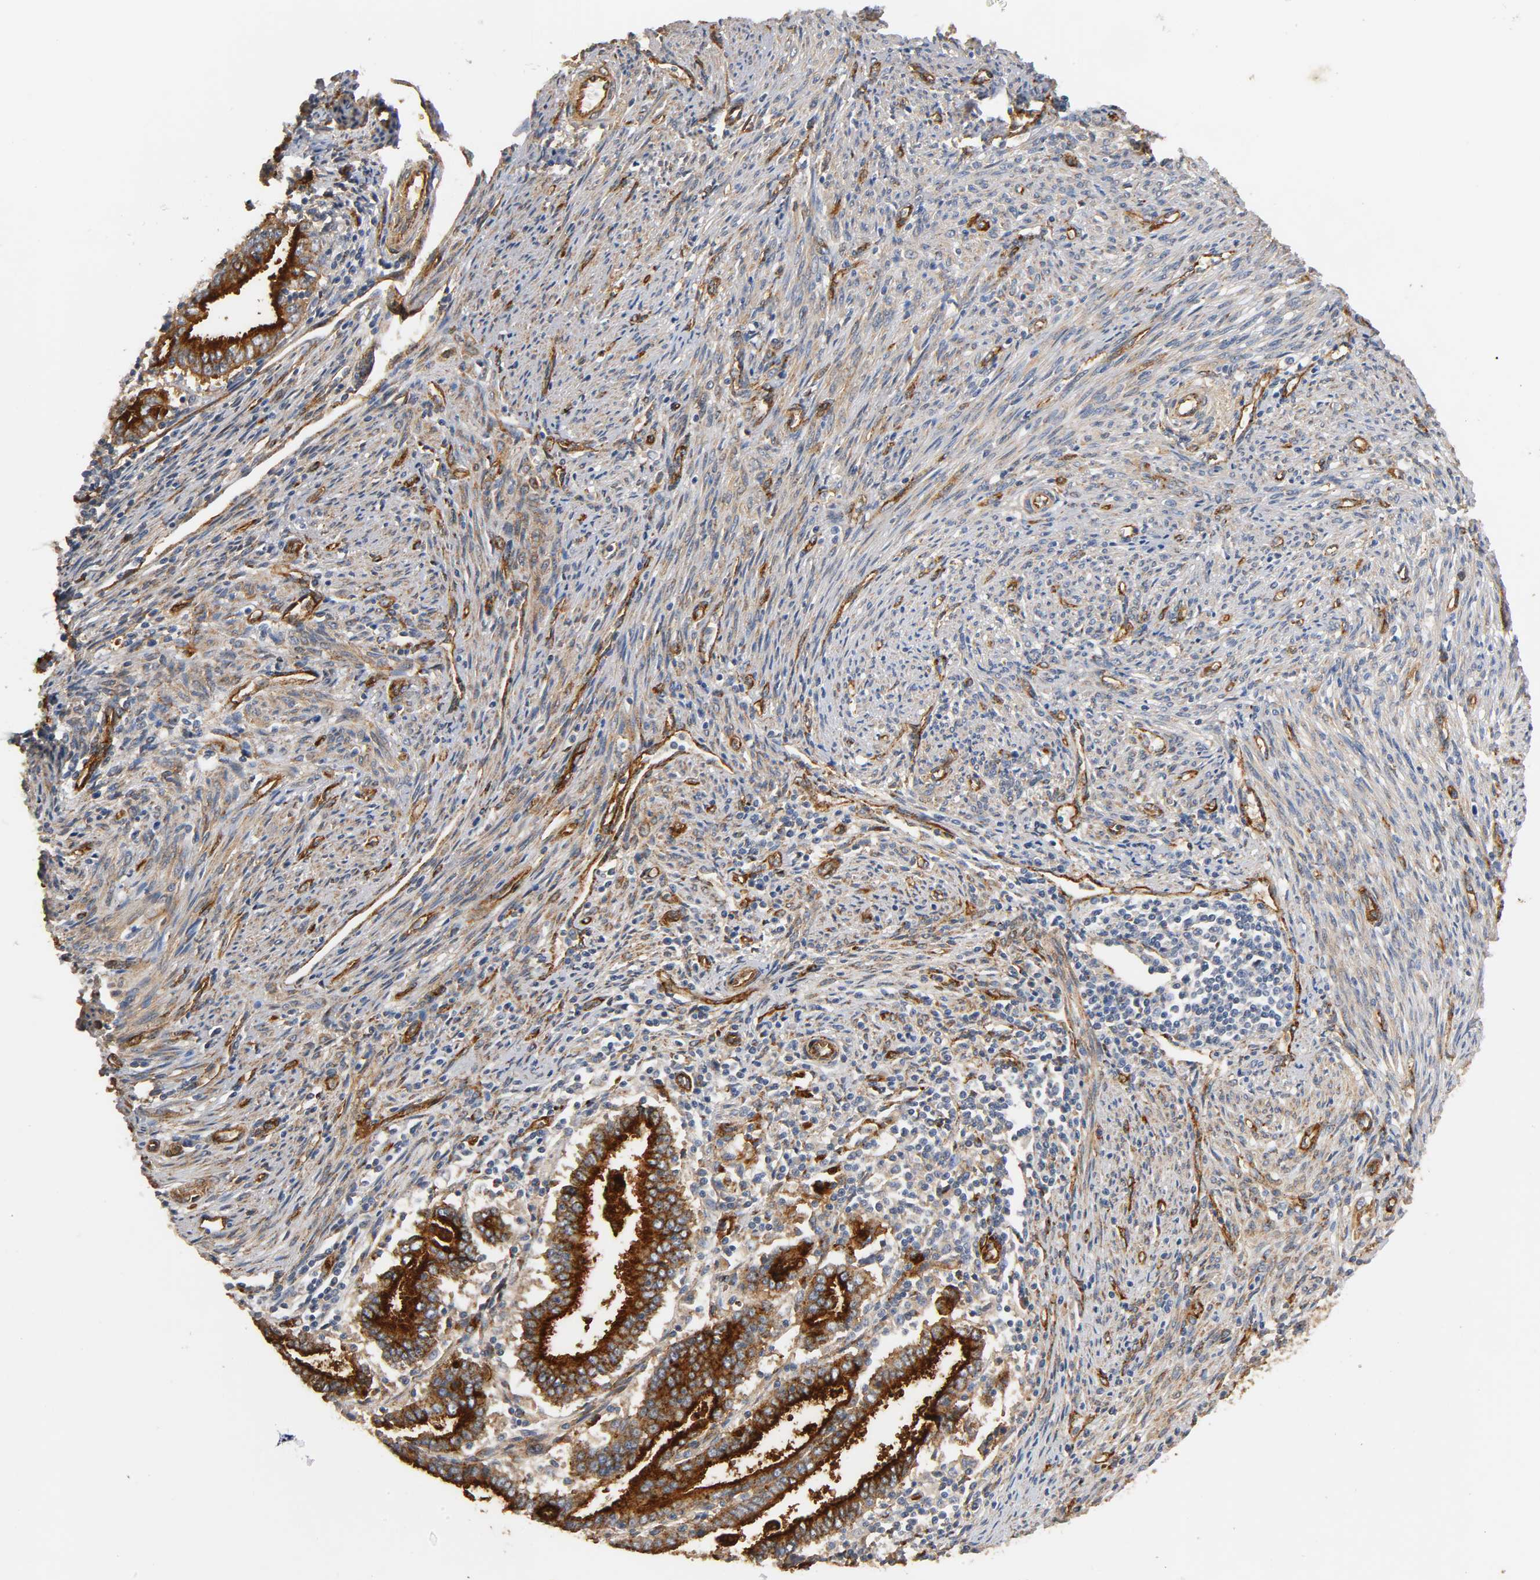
{"staining": {"intensity": "strong", "quantity": "25%-75%", "location": "cytoplasmic/membranous"}, "tissue": "endometrial cancer", "cell_type": "Tumor cells", "image_type": "cancer", "snomed": [{"axis": "morphology", "description": "Adenocarcinoma, NOS"}, {"axis": "topography", "description": "Uterus"}], "caption": "The immunohistochemical stain highlights strong cytoplasmic/membranous staining in tumor cells of adenocarcinoma (endometrial) tissue. The staining was performed using DAB to visualize the protein expression in brown, while the nuclei were stained in blue with hematoxylin (Magnification: 20x).", "gene": "IFITM3", "patient": {"sex": "female", "age": 83}}